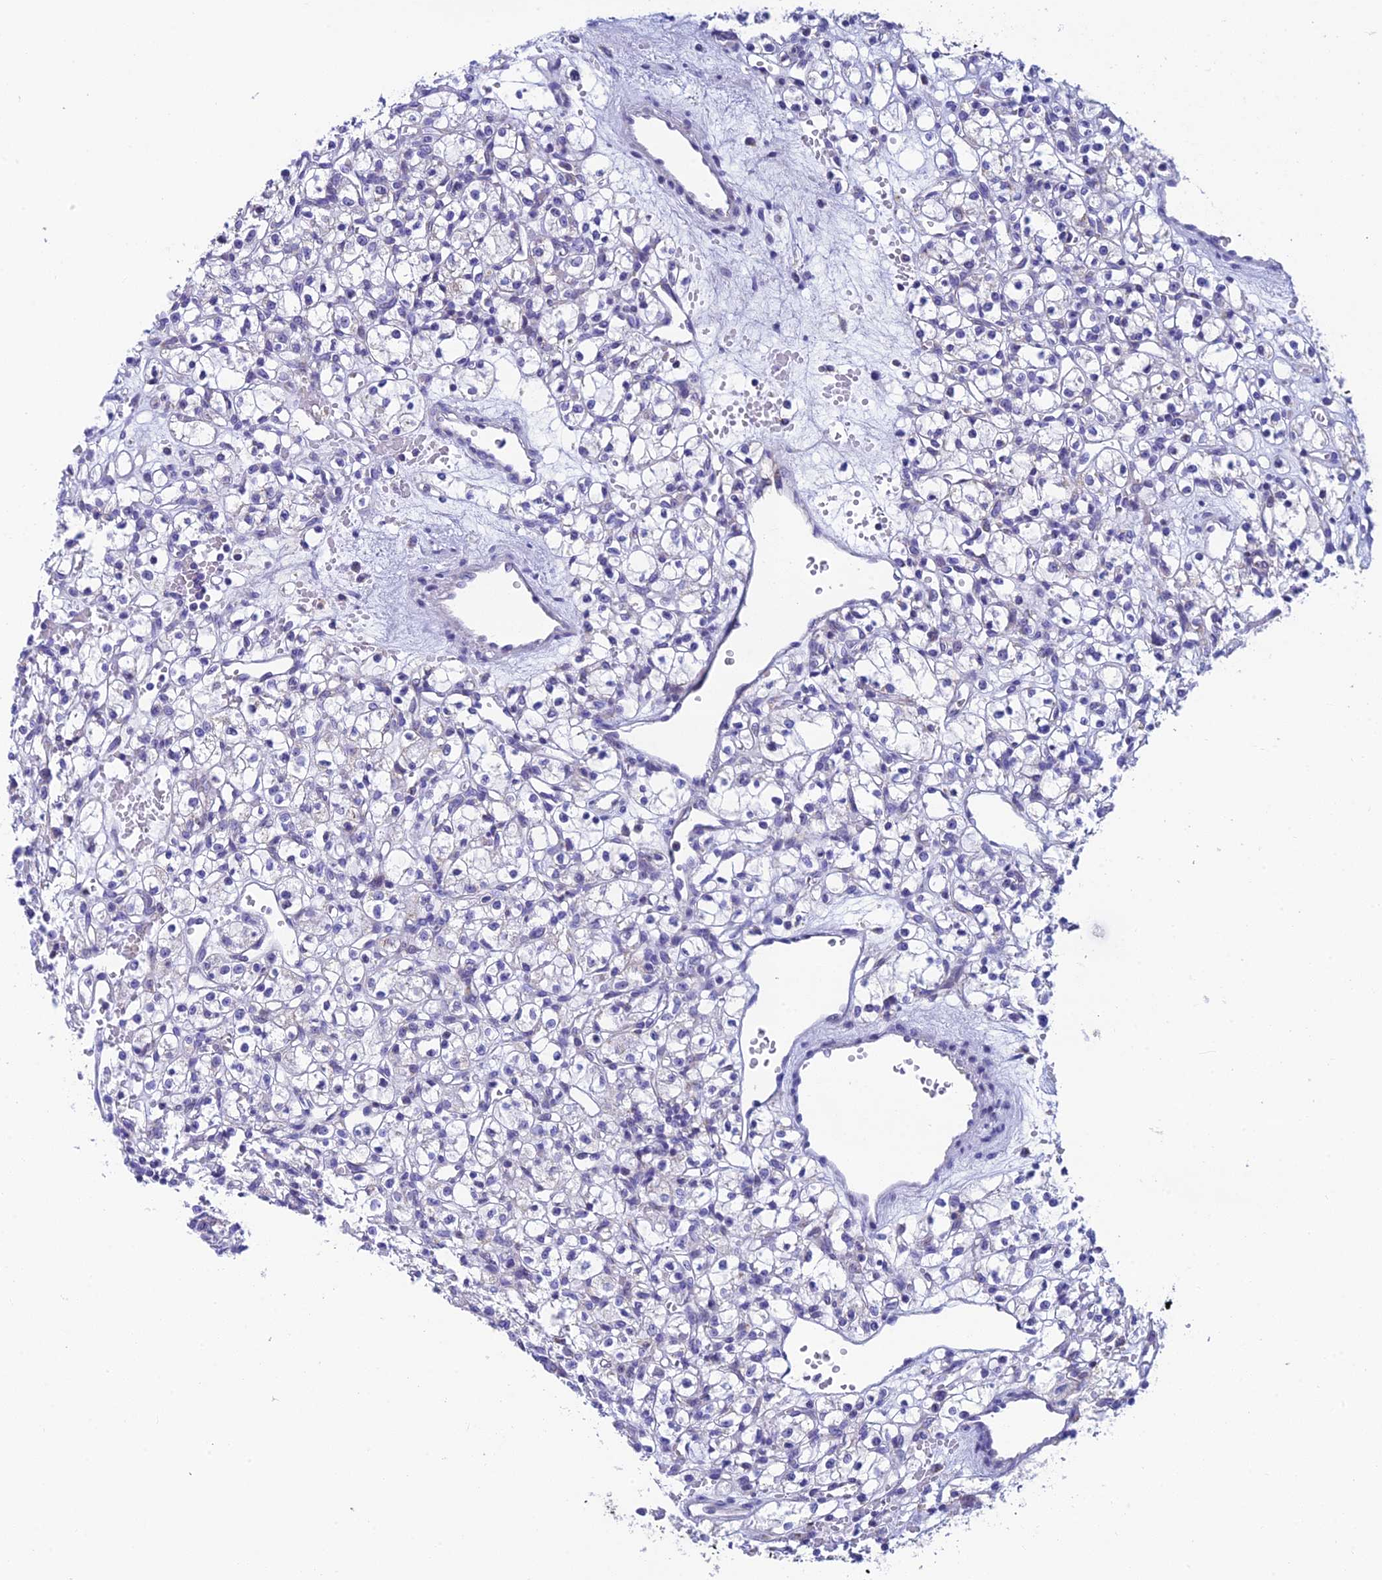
{"staining": {"intensity": "negative", "quantity": "none", "location": "none"}, "tissue": "renal cancer", "cell_type": "Tumor cells", "image_type": "cancer", "snomed": [{"axis": "morphology", "description": "Adenocarcinoma, NOS"}, {"axis": "topography", "description": "Kidney"}], "caption": "Human adenocarcinoma (renal) stained for a protein using immunohistochemistry (IHC) exhibits no expression in tumor cells.", "gene": "REEP4", "patient": {"sex": "female", "age": 59}}